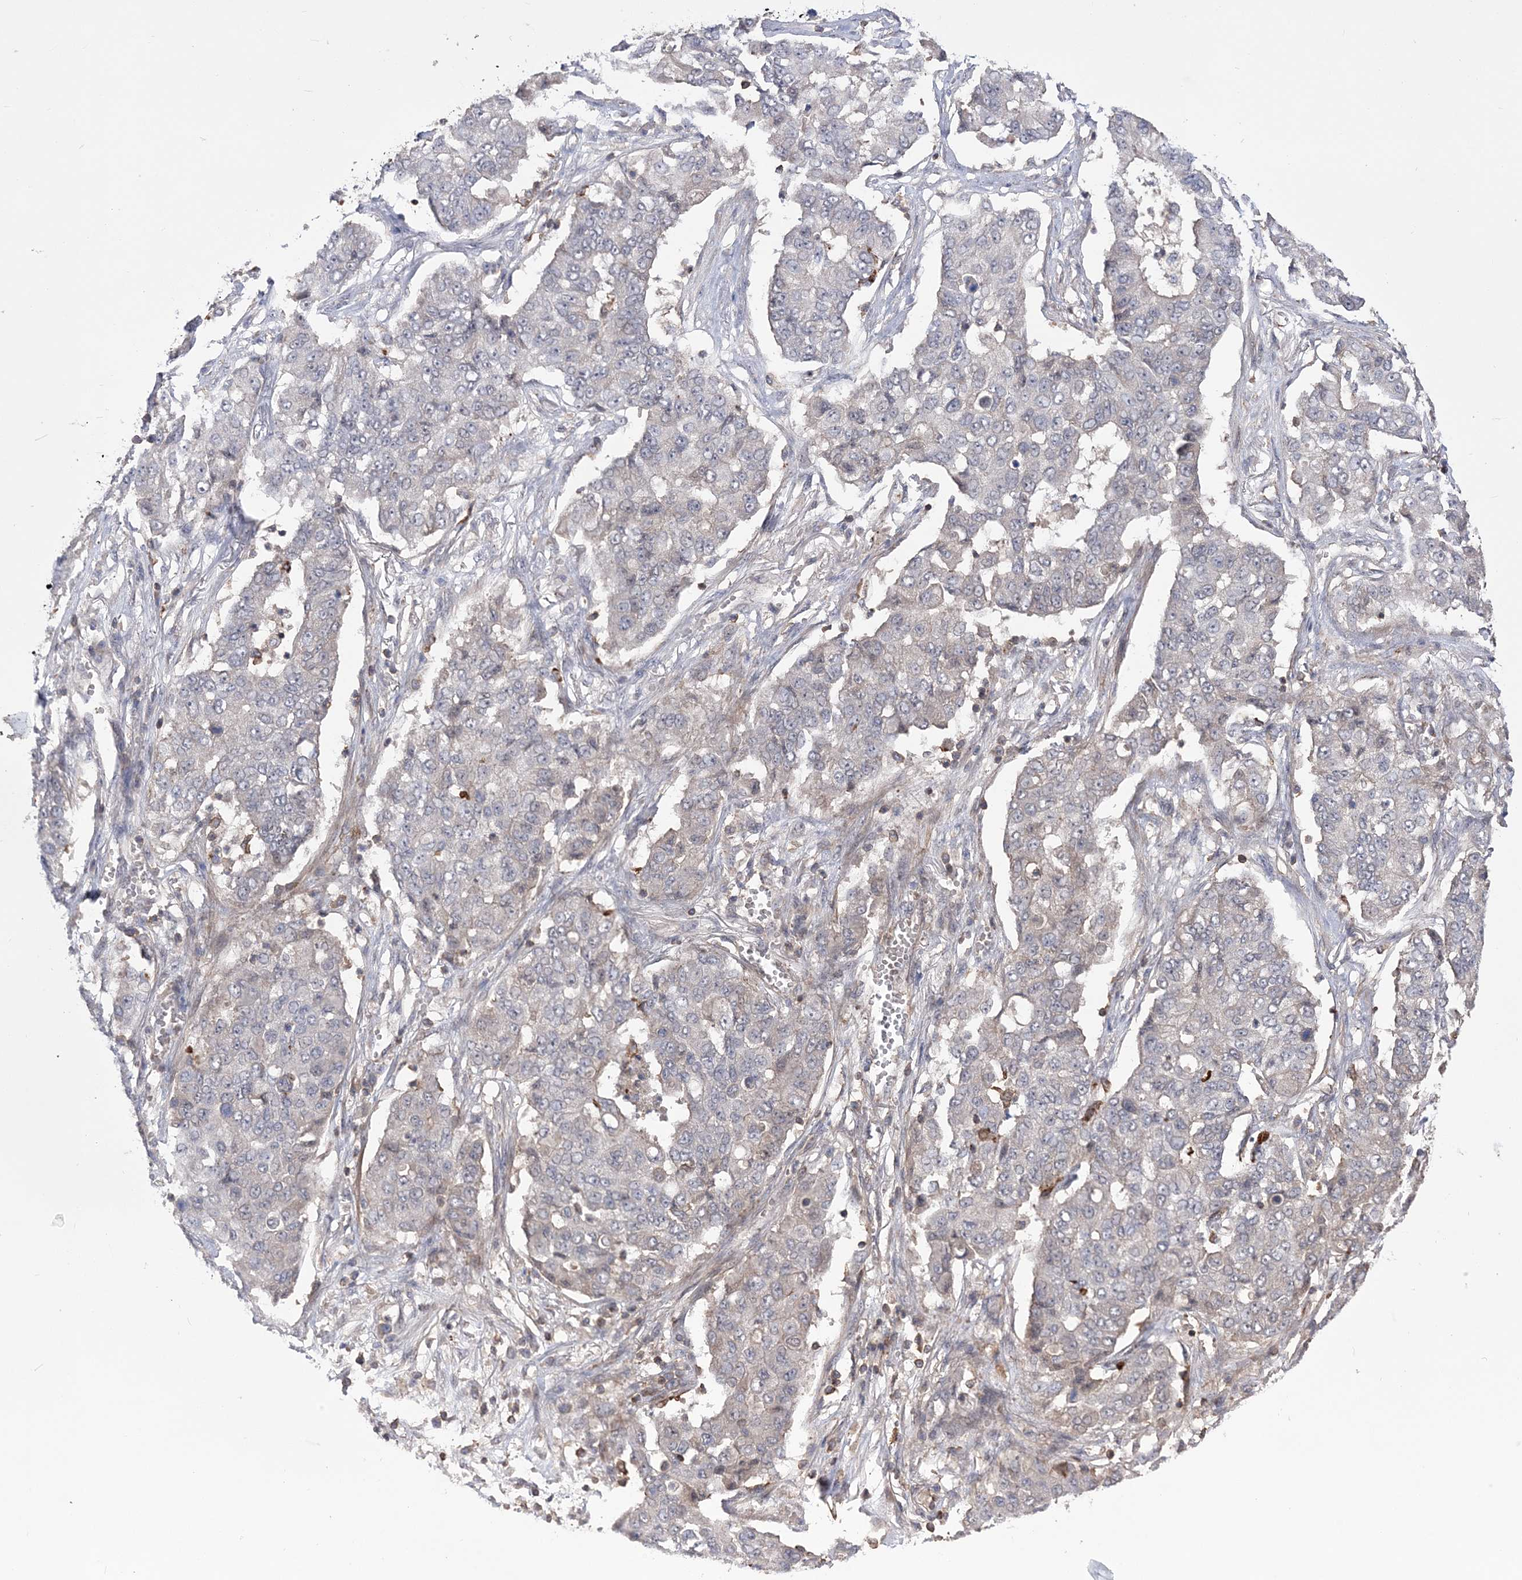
{"staining": {"intensity": "negative", "quantity": "none", "location": "none"}, "tissue": "lung cancer", "cell_type": "Tumor cells", "image_type": "cancer", "snomed": [{"axis": "morphology", "description": "Squamous cell carcinoma, NOS"}, {"axis": "topography", "description": "Lung"}], "caption": "Human squamous cell carcinoma (lung) stained for a protein using immunohistochemistry (IHC) shows no positivity in tumor cells.", "gene": "SLFN14", "patient": {"sex": "male", "age": 74}}